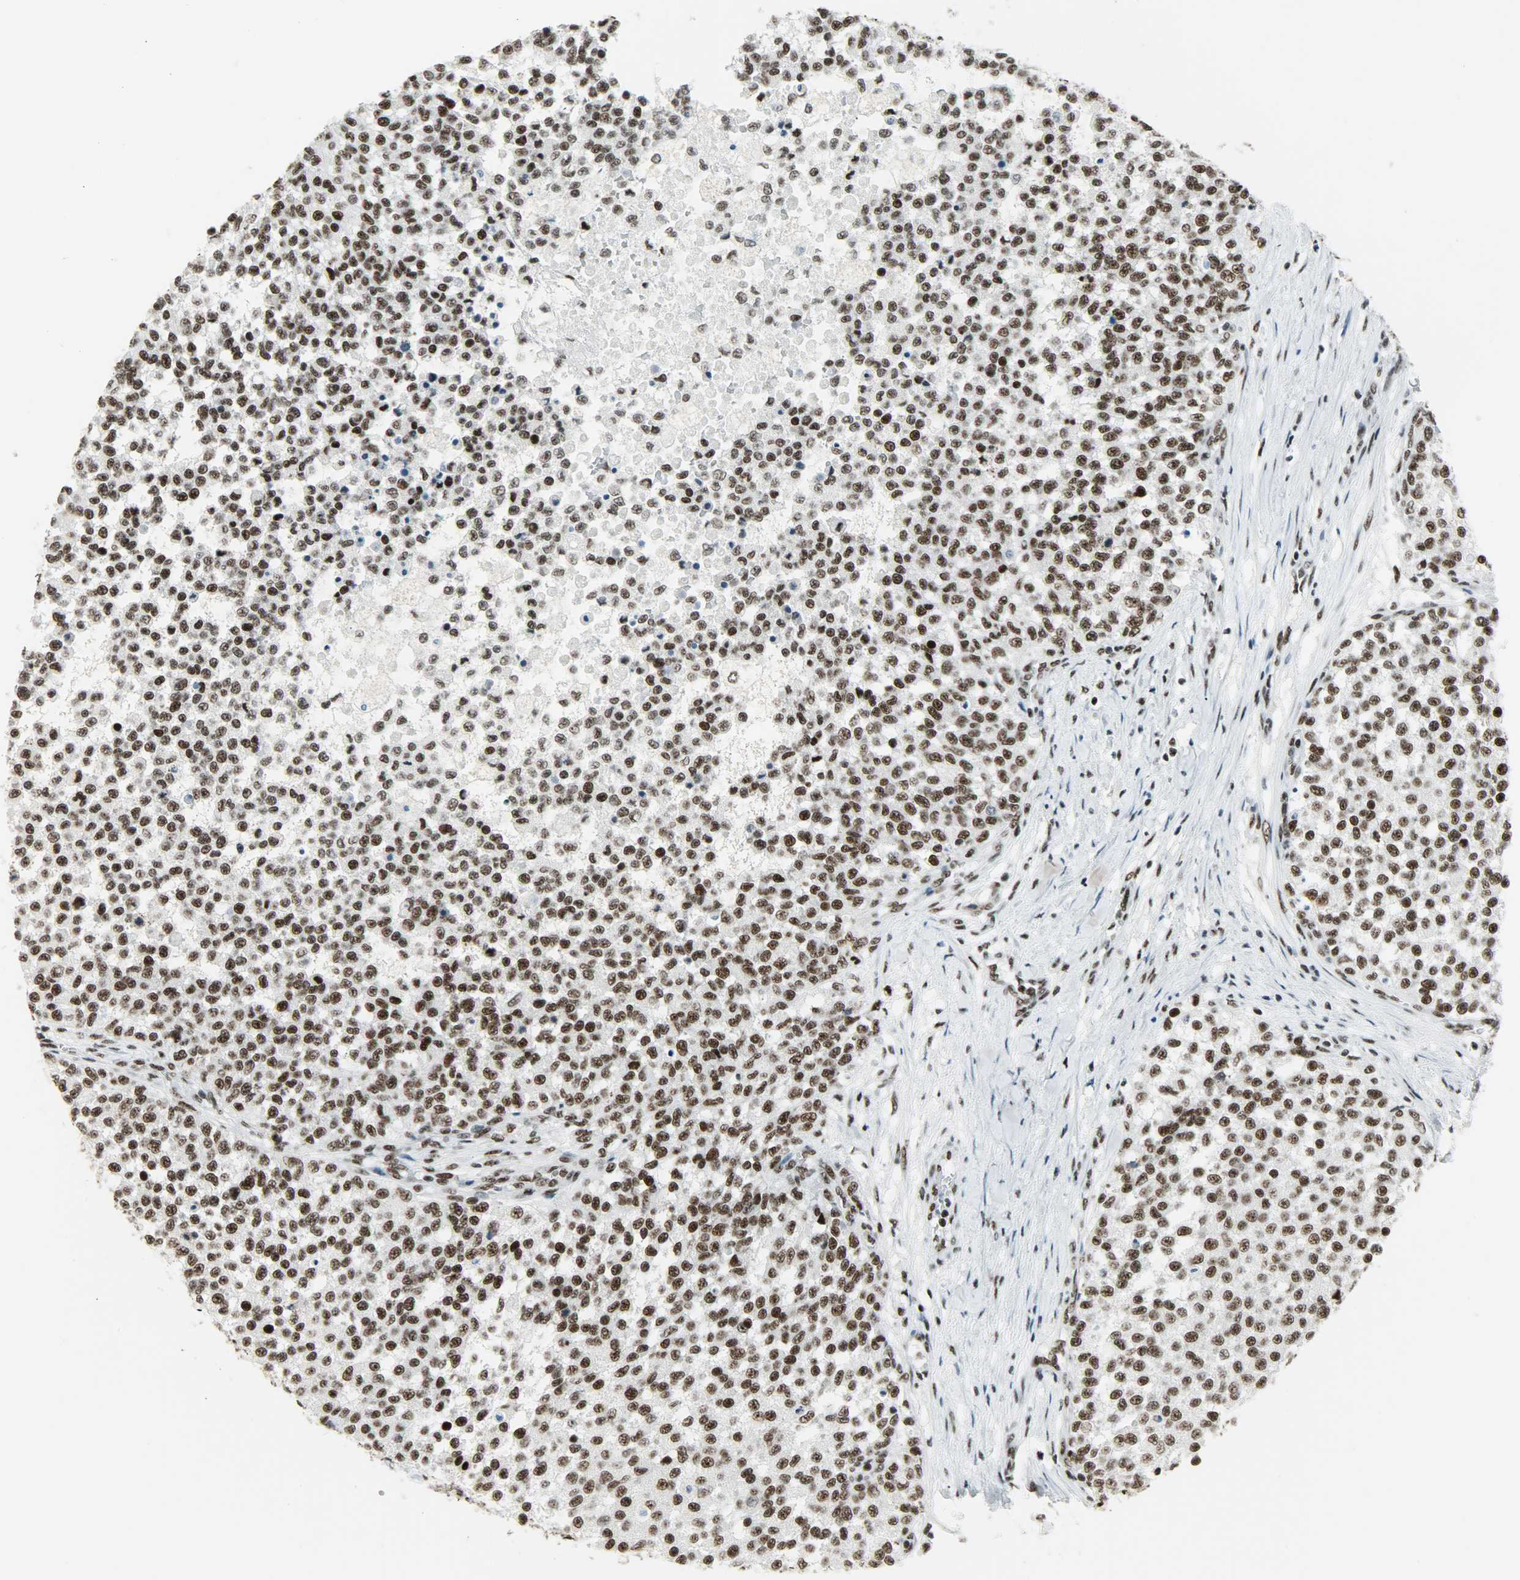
{"staining": {"intensity": "strong", "quantity": ">75%", "location": "nuclear"}, "tissue": "testis cancer", "cell_type": "Tumor cells", "image_type": "cancer", "snomed": [{"axis": "morphology", "description": "Seminoma, NOS"}, {"axis": "topography", "description": "Testis"}], "caption": "This photomicrograph shows immunohistochemistry staining of testis cancer (seminoma), with high strong nuclear positivity in approximately >75% of tumor cells.", "gene": "SNRPA", "patient": {"sex": "male", "age": 59}}